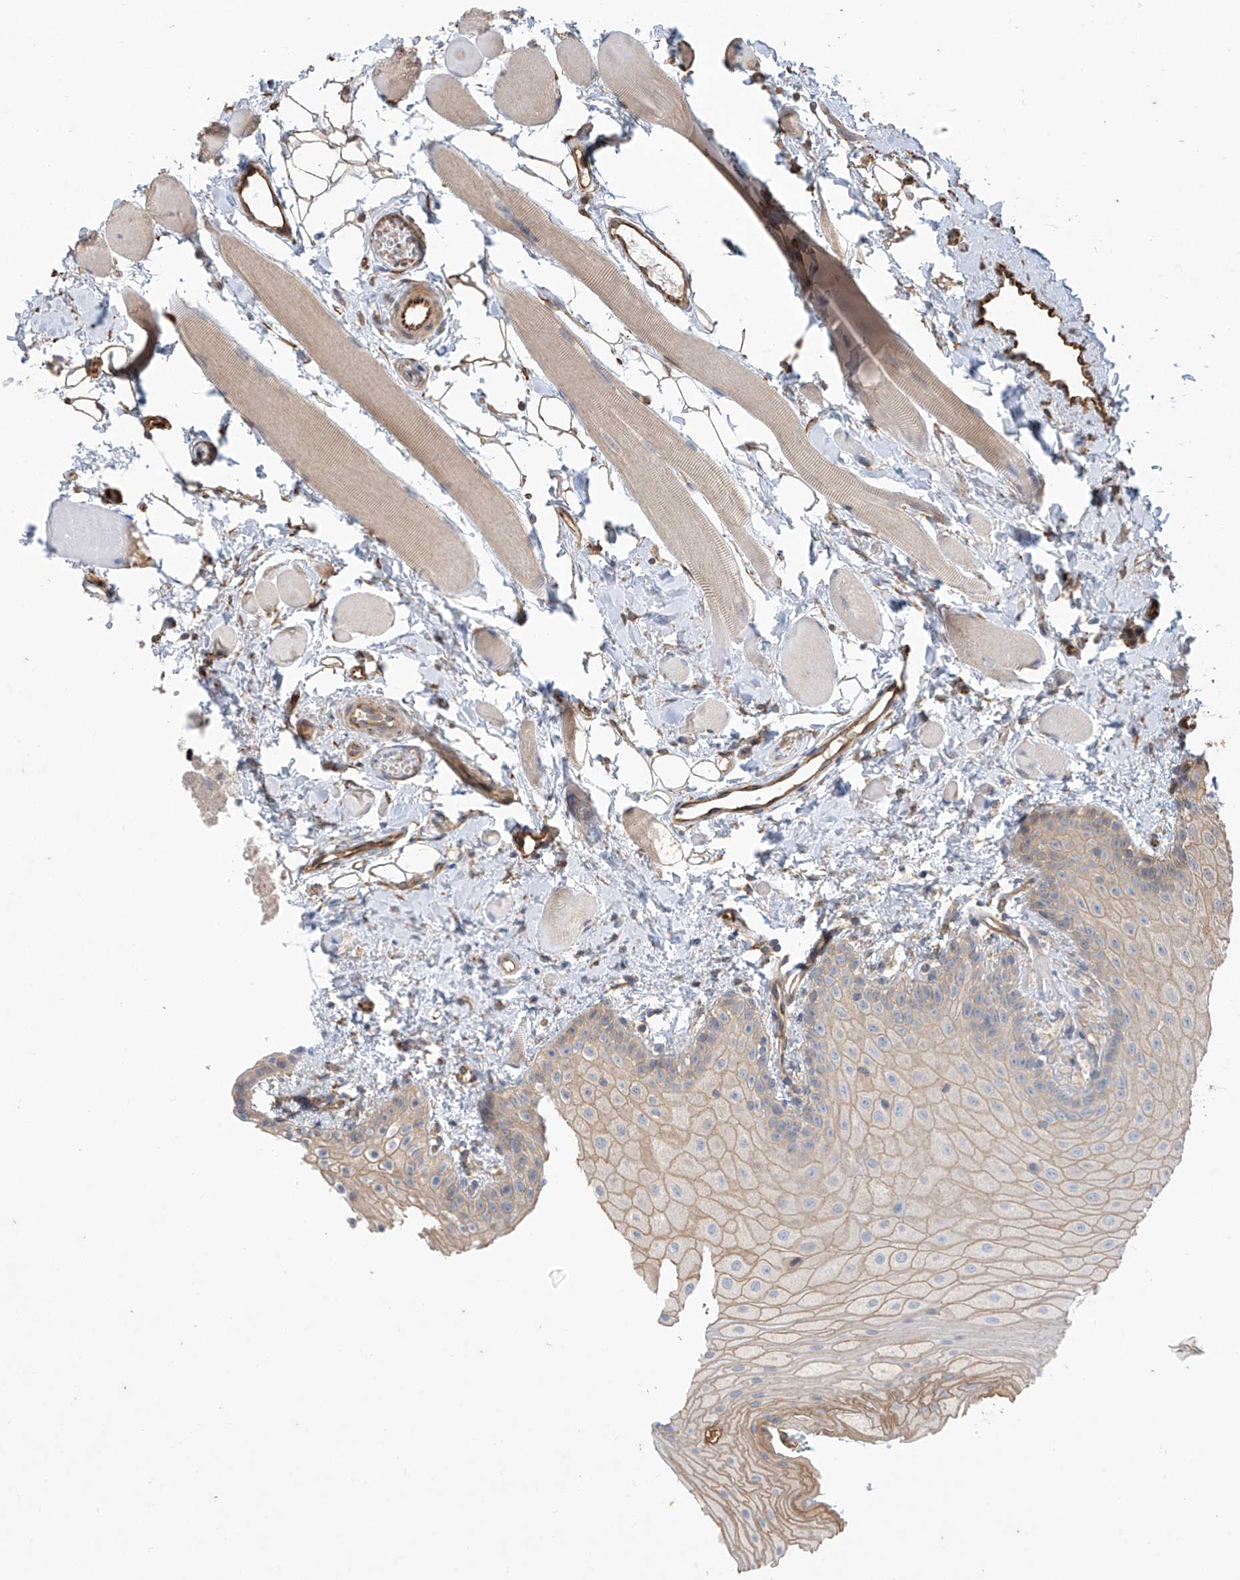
{"staining": {"intensity": "moderate", "quantity": "25%-75%", "location": "cytoplasmic/membranous"}, "tissue": "oral mucosa", "cell_type": "Squamous epithelial cells", "image_type": "normal", "snomed": [{"axis": "morphology", "description": "Normal tissue, NOS"}, {"axis": "topography", "description": "Oral tissue"}], "caption": "This micrograph reveals IHC staining of unremarkable human oral mucosa, with medium moderate cytoplasmic/membranous expression in approximately 25%-75% of squamous epithelial cells.", "gene": "AGBL5", "patient": {"sex": "male", "age": 28}}